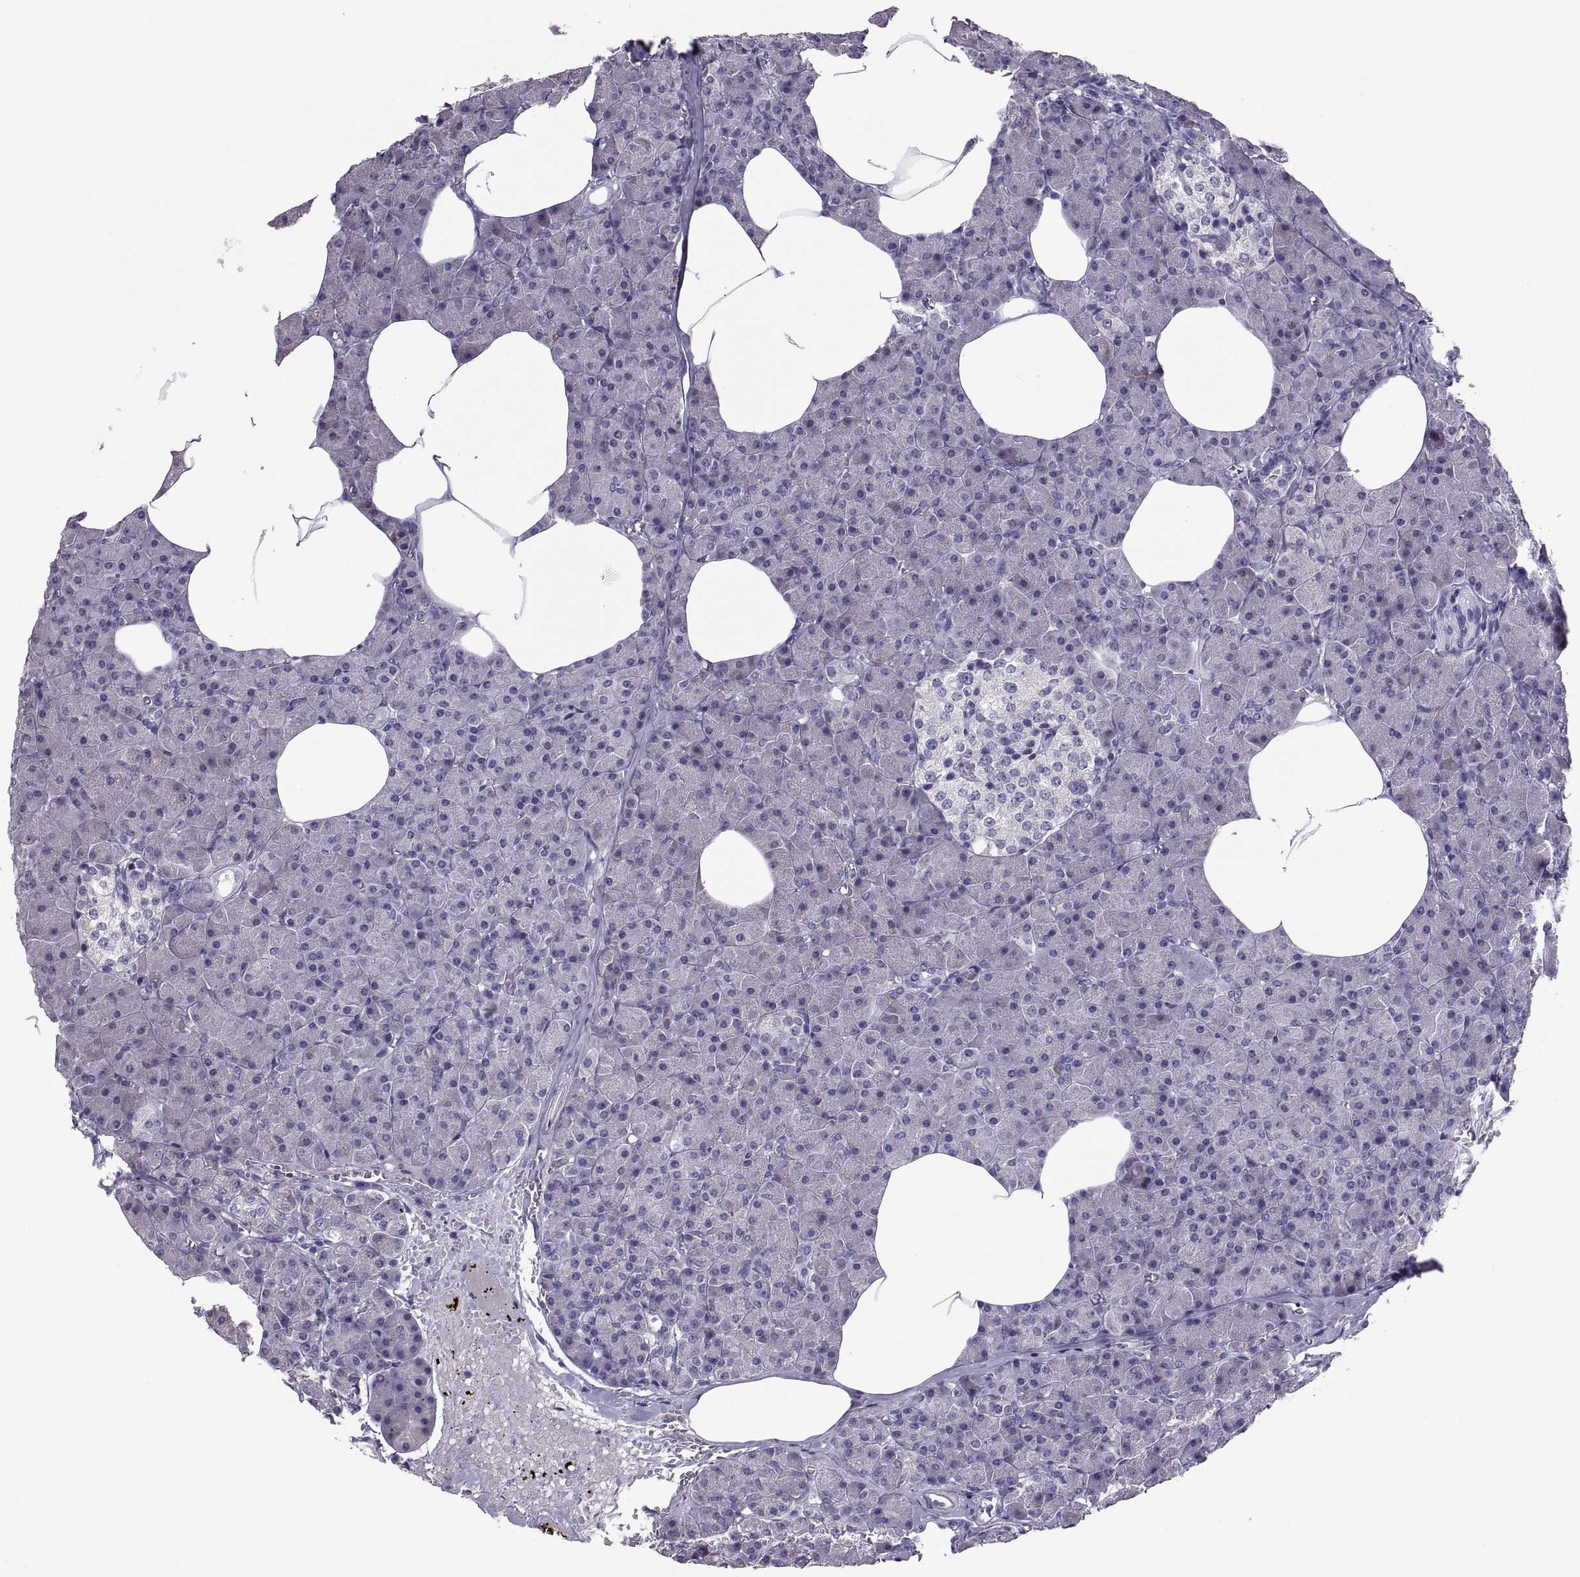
{"staining": {"intensity": "negative", "quantity": "none", "location": "none"}, "tissue": "pancreas", "cell_type": "Exocrine glandular cells", "image_type": "normal", "snomed": [{"axis": "morphology", "description": "Normal tissue, NOS"}, {"axis": "topography", "description": "Pancreas"}], "caption": "A high-resolution micrograph shows immunohistochemistry (IHC) staining of unremarkable pancreas, which shows no significant staining in exocrine glandular cells. The staining was performed using DAB to visualize the protein expression in brown, while the nuclei were stained in blue with hematoxylin (Magnification: 20x).", "gene": "IGSF1", "patient": {"sex": "female", "age": 45}}